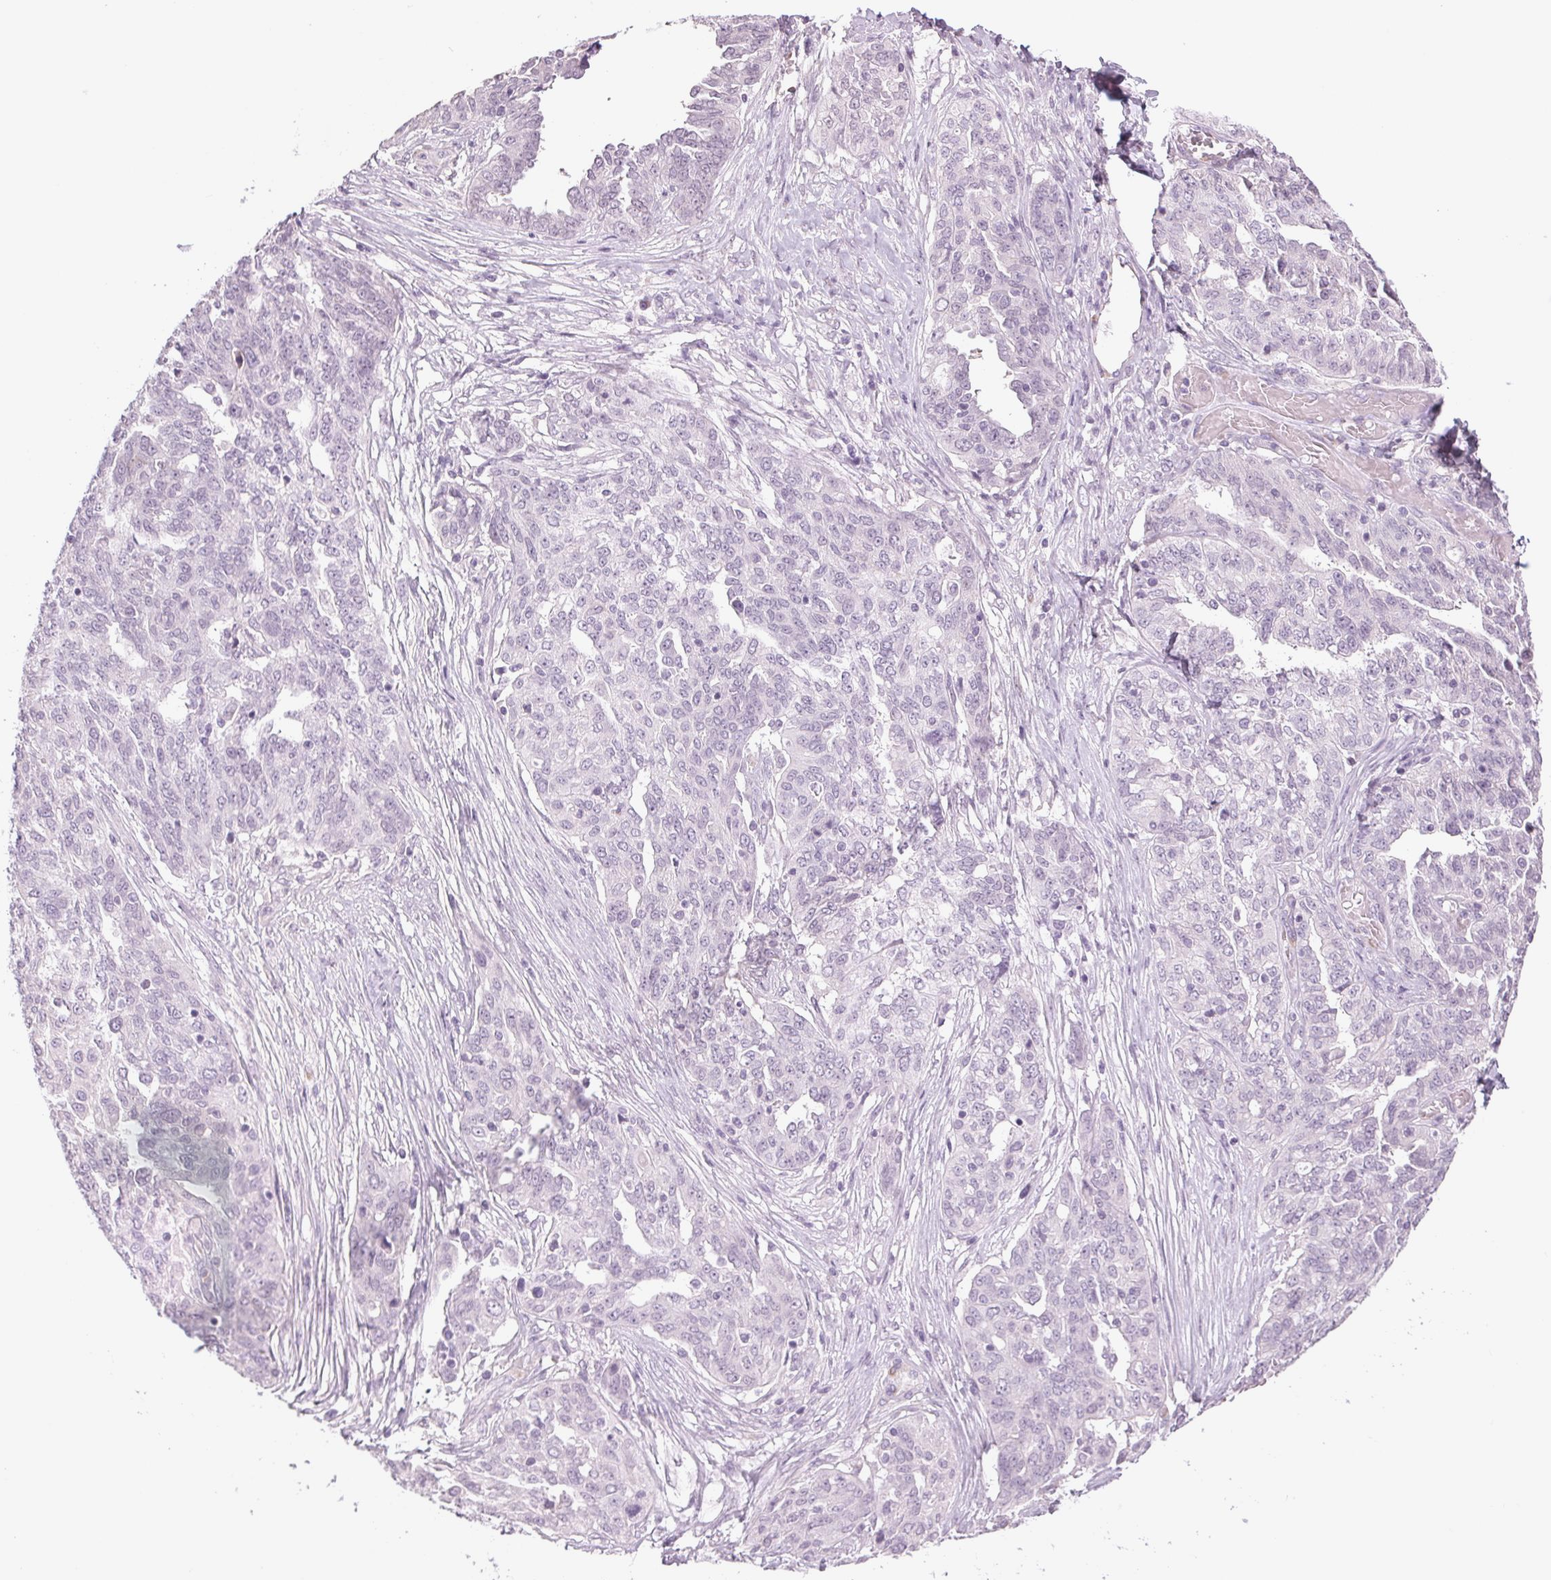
{"staining": {"intensity": "negative", "quantity": "none", "location": "none"}, "tissue": "ovarian cancer", "cell_type": "Tumor cells", "image_type": "cancer", "snomed": [{"axis": "morphology", "description": "Cystadenocarcinoma, serous, NOS"}, {"axis": "topography", "description": "Ovary"}], "caption": "Histopathology image shows no protein staining in tumor cells of ovarian serous cystadenocarcinoma tissue.", "gene": "DNAJC6", "patient": {"sex": "female", "age": 67}}